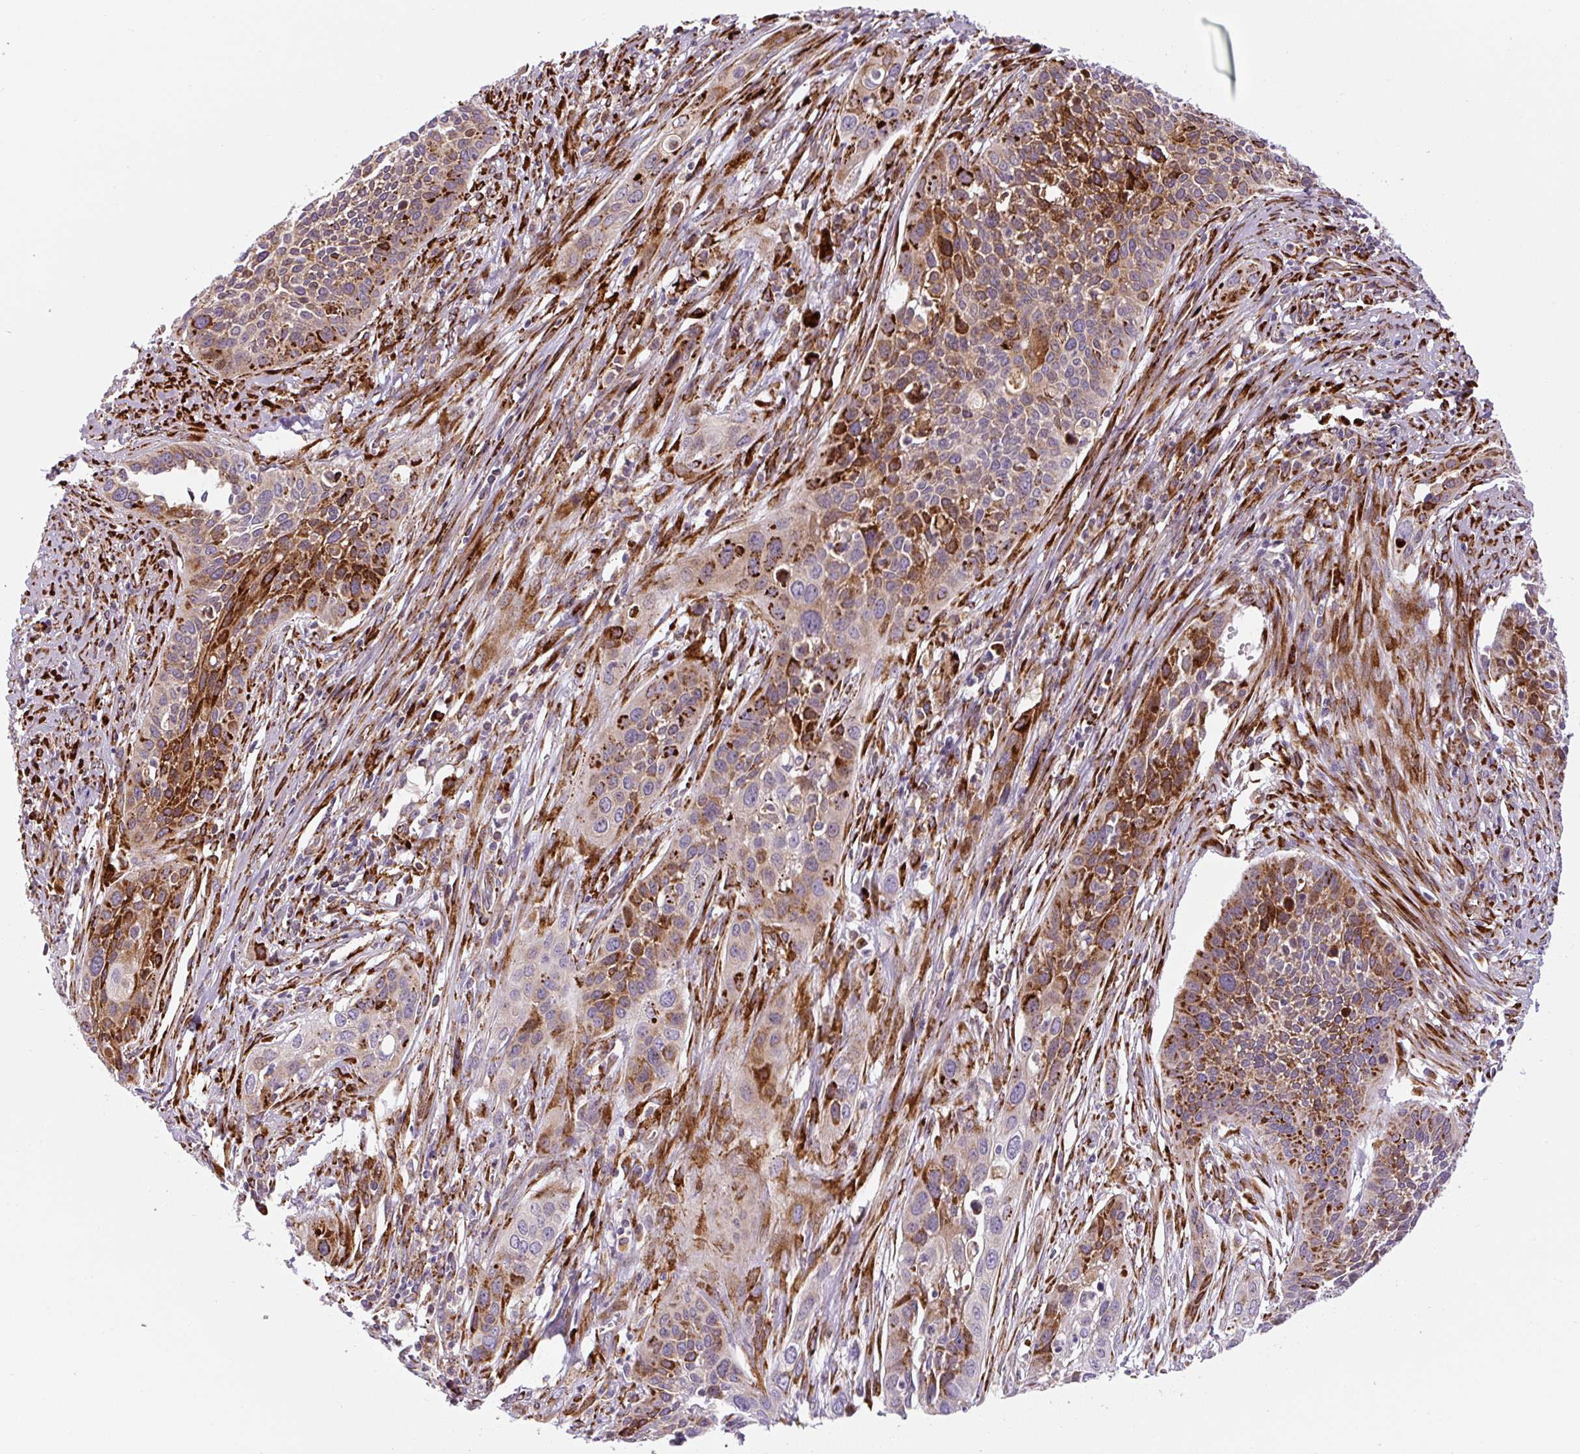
{"staining": {"intensity": "strong", "quantity": "25%-75%", "location": "cytoplasmic/membranous"}, "tissue": "cervical cancer", "cell_type": "Tumor cells", "image_type": "cancer", "snomed": [{"axis": "morphology", "description": "Squamous cell carcinoma, NOS"}, {"axis": "topography", "description": "Cervix"}], "caption": "Tumor cells reveal high levels of strong cytoplasmic/membranous expression in approximately 25%-75% of cells in squamous cell carcinoma (cervical).", "gene": "DISP3", "patient": {"sex": "female", "age": 34}}